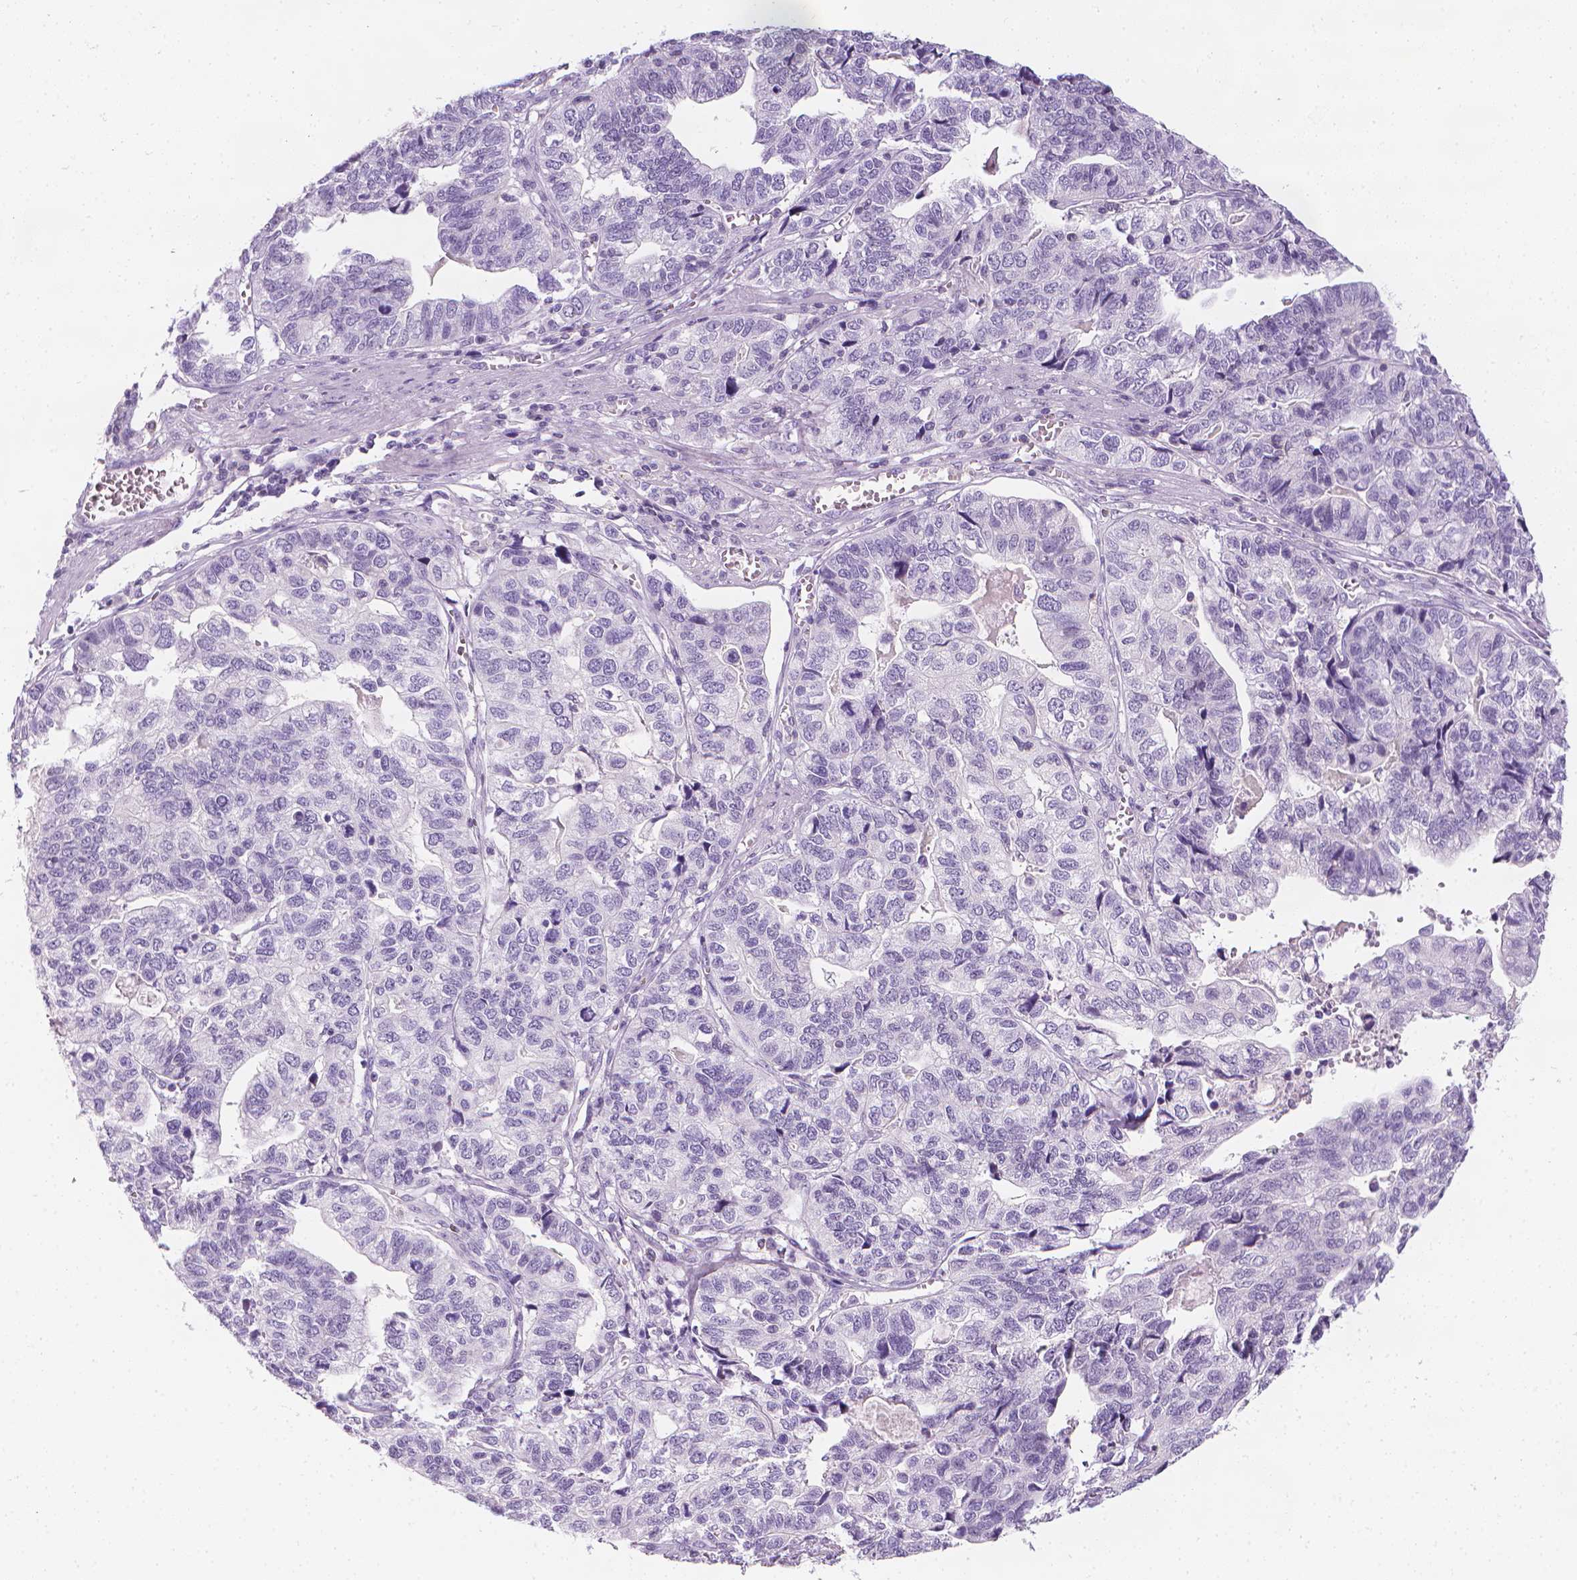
{"staining": {"intensity": "negative", "quantity": "none", "location": "none"}, "tissue": "stomach cancer", "cell_type": "Tumor cells", "image_type": "cancer", "snomed": [{"axis": "morphology", "description": "Adenocarcinoma, NOS"}, {"axis": "topography", "description": "Stomach, upper"}], "caption": "An image of adenocarcinoma (stomach) stained for a protein demonstrates no brown staining in tumor cells. Brightfield microscopy of immunohistochemistry (IHC) stained with DAB (brown) and hematoxylin (blue), captured at high magnification.", "gene": "DCAF8L1", "patient": {"sex": "female", "age": 67}}